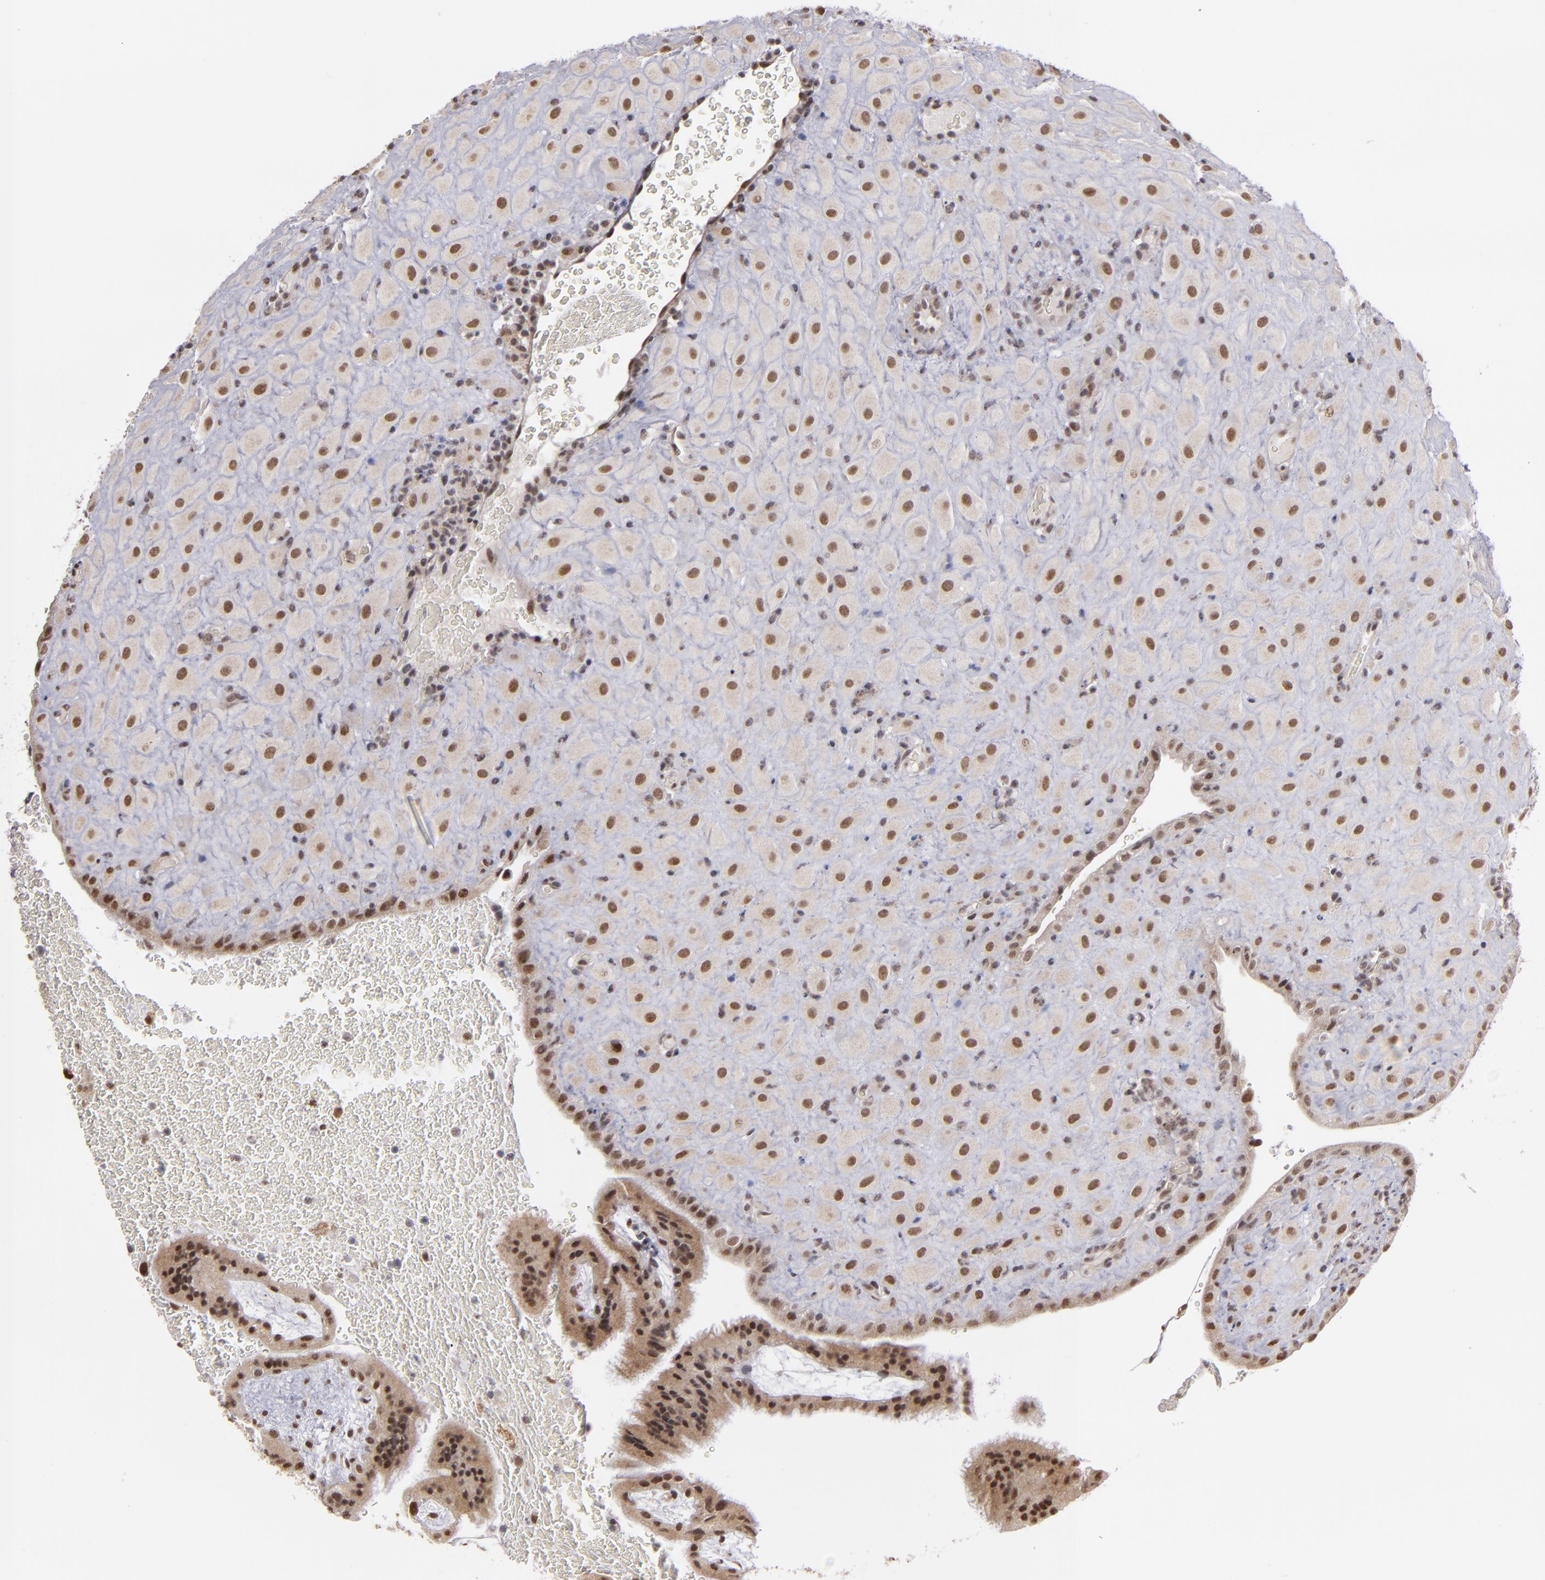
{"staining": {"intensity": "moderate", "quantity": ">75%", "location": "cytoplasmic/membranous,nuclear"}, "tissue": "placenta", "cell_type": "Decidual cells", "image_type": "normal", "snomed": [{"axis": "morphology", "description": "Normal tissue, NOS"}, {"axis": "topography", "description": "Placenta"}], "caption": "This is a micrograph of IHC staining of unremarkable placenta, which shows moderate expression in the cytoplasmic/membranous,nuclear of decidual cells.", "gene": "ZNF75A", "patient": {"sex": "female", "age": 19}}